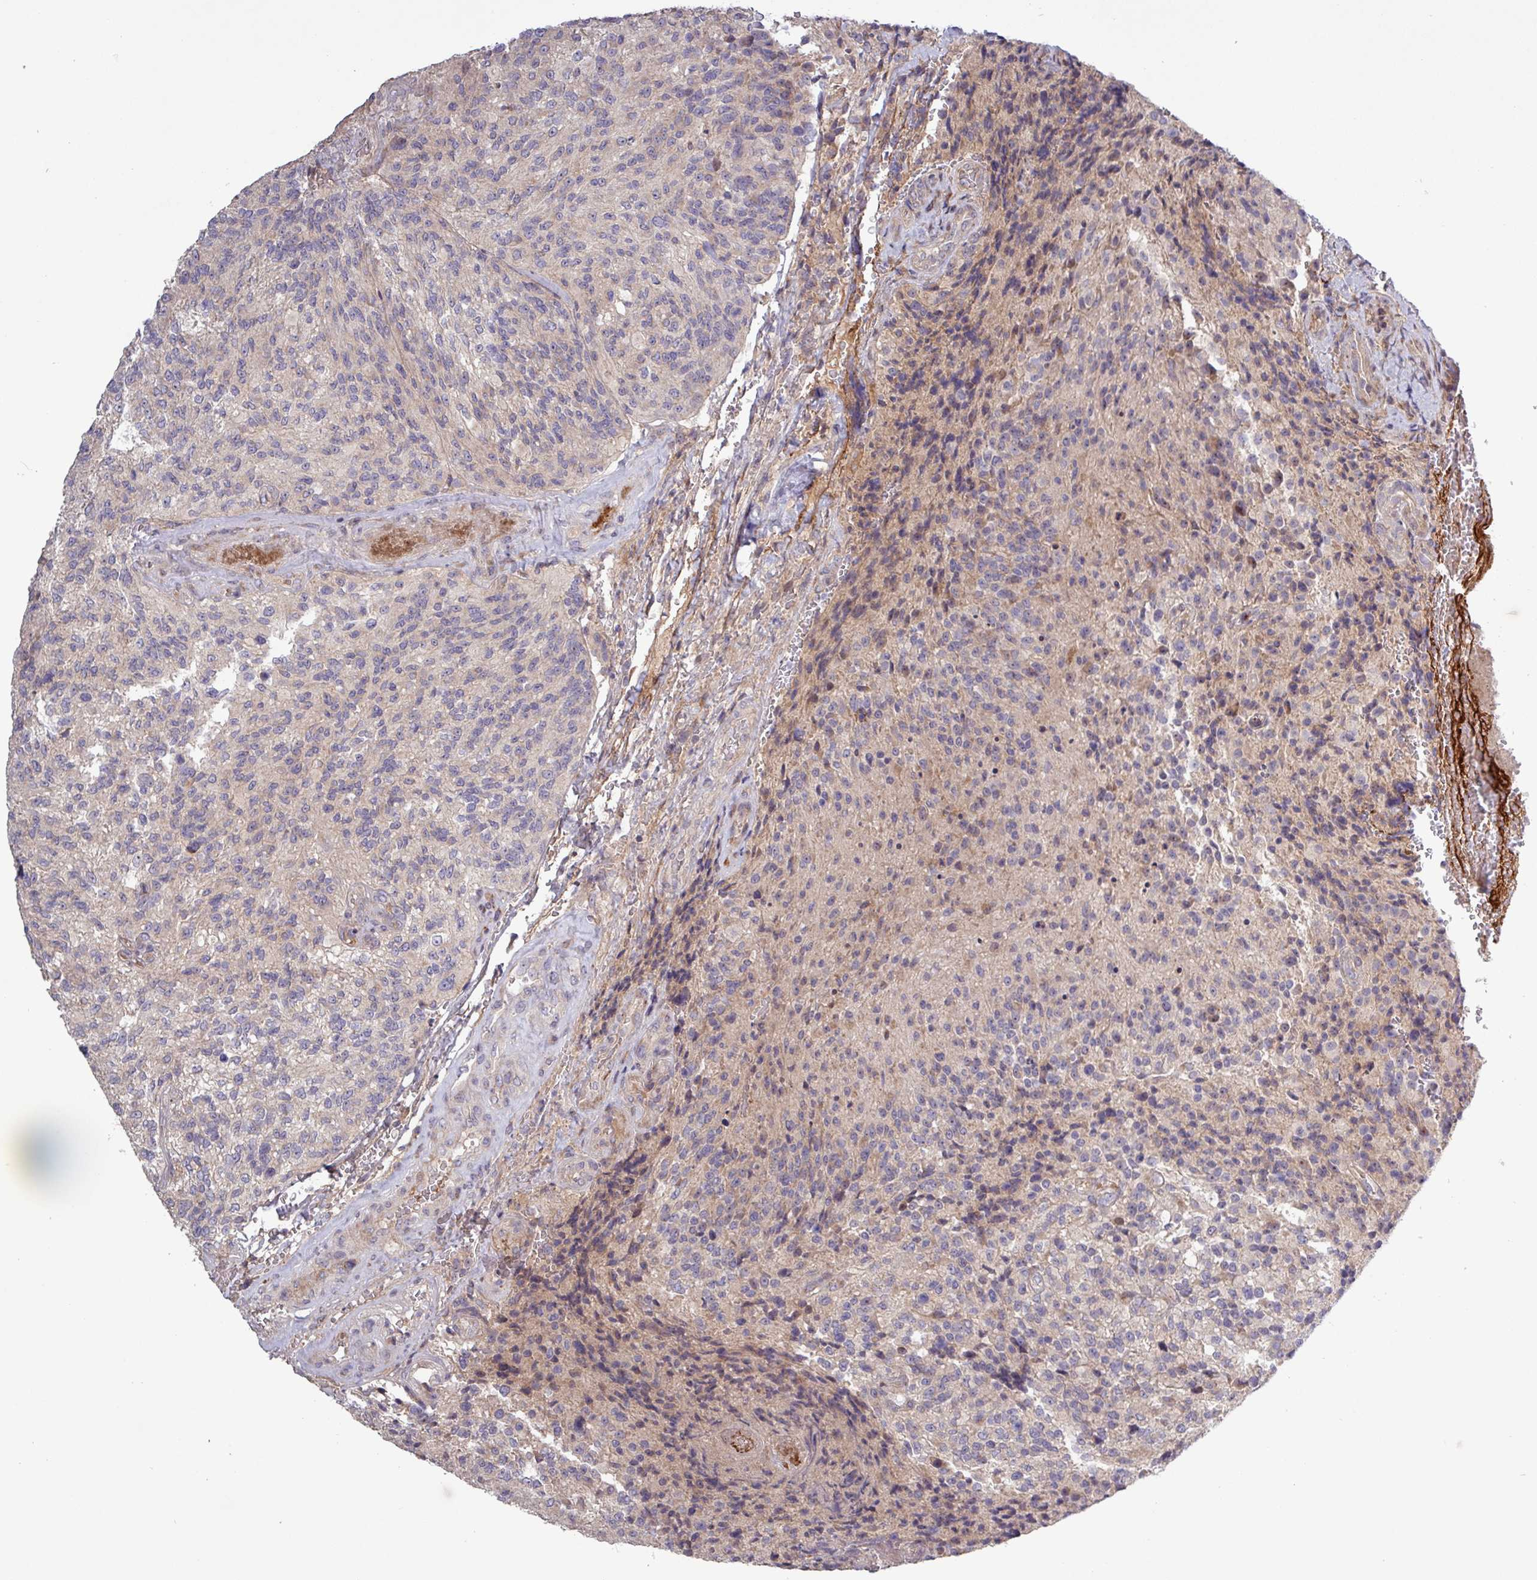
{"staining": {"intensity": "weak", "quantity": "<25%", "location": "cytoplasmic/membranous"}, "tissue": "glioma", "cell_type": "Tumor cells", "image_type": "cancer", "snomed": [{"axis": "morphology", "description": "Normal tissue, NOS"}, {"axis": "morphology", "description": "Glioma, malignant, High grade"}, {"axis": "topography", "description": "Cerebral cortex"}], "caption": "IHC image of human malignant glioma (high-grade) stained for a protein (brown), which shows no positivity in tumor cells. (DAB (3,3'-diaminobenzidine) immunohistochemistry visualized using brightfield microscopy, high magnification).", "gene": "TNFSF12", "patient": {"sex": "male", "age": 56}}